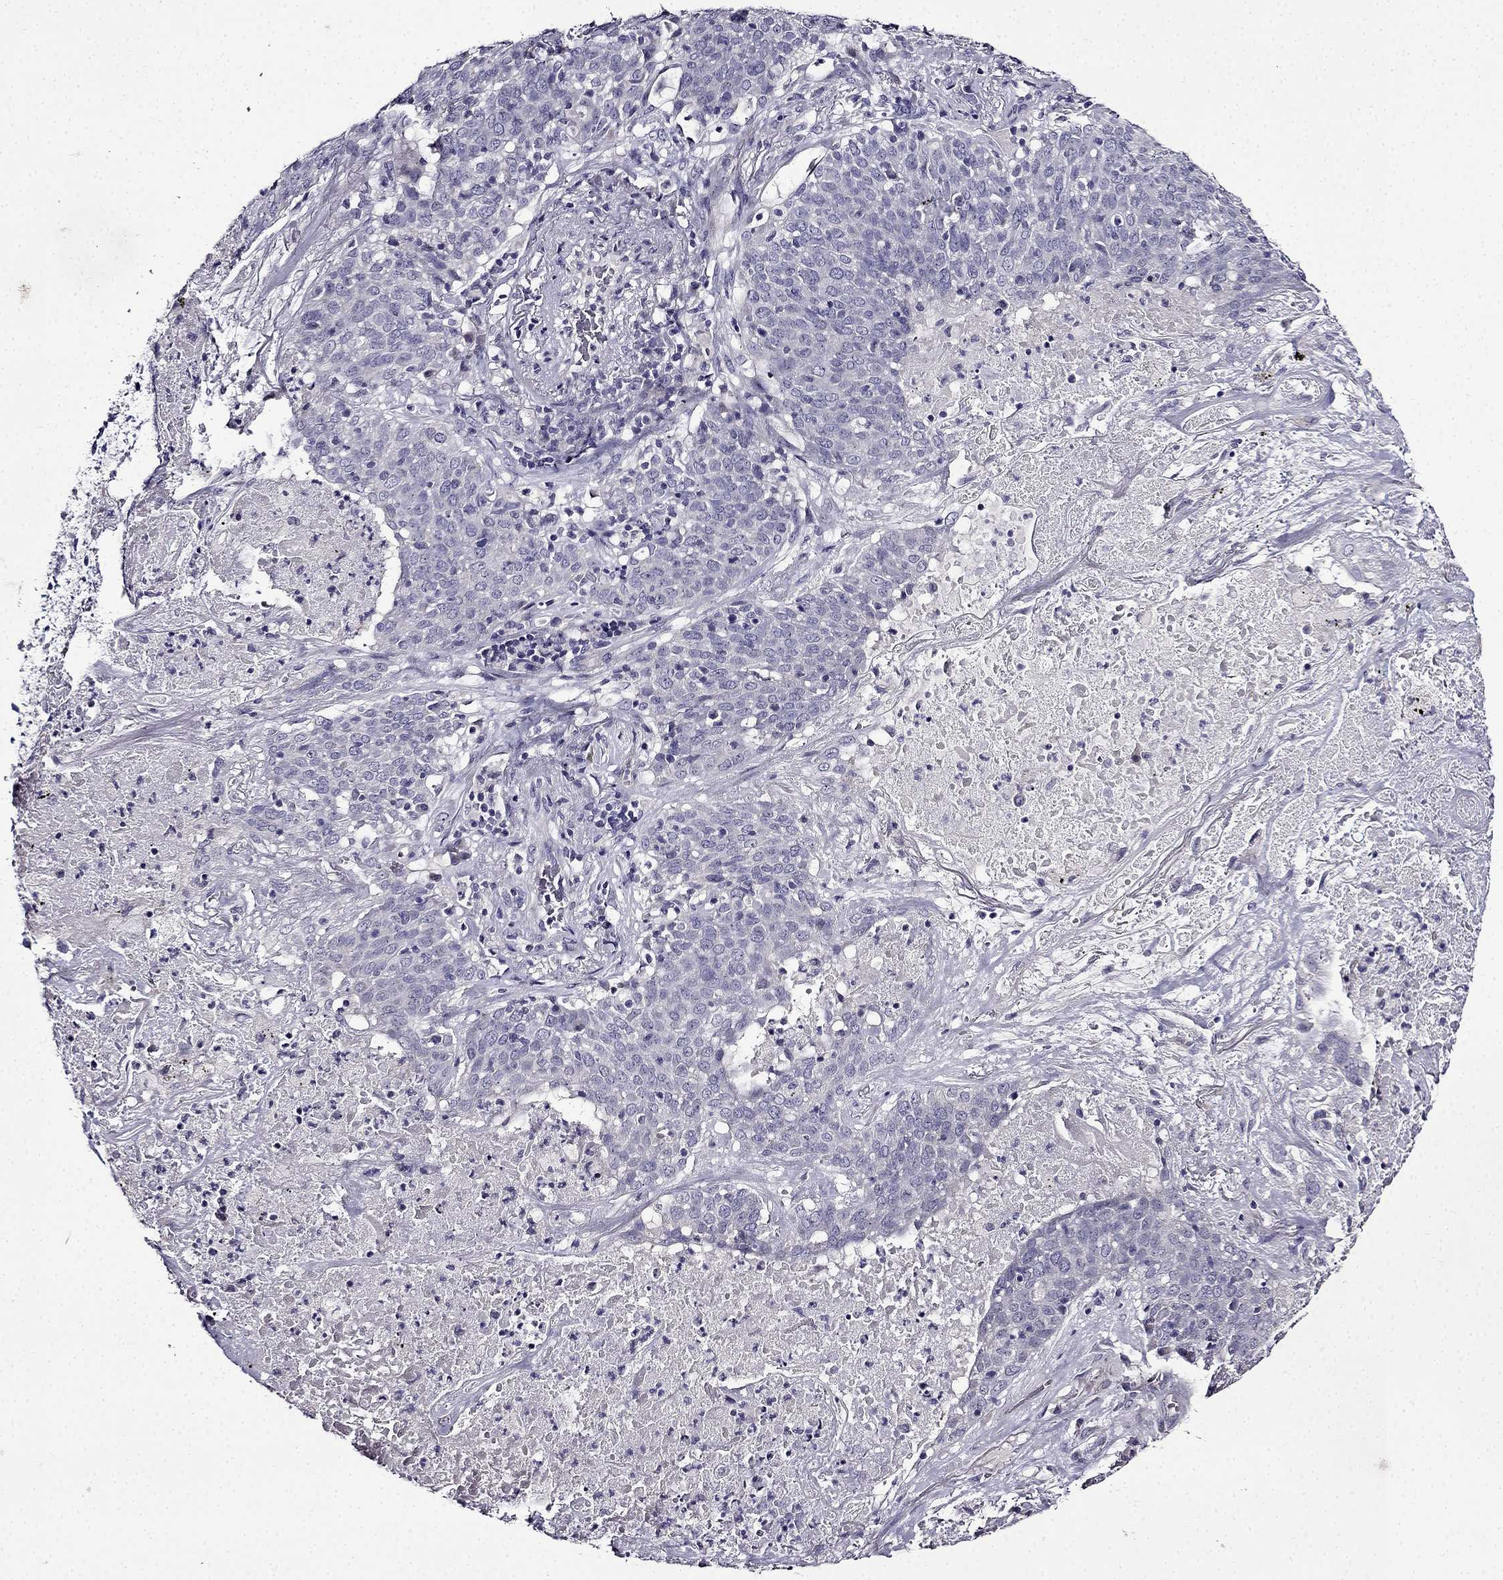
{"staining": {"intensity": "negative", "quantity": "none", "location": "none"}, "tissue": "lung cancer", "cell_type": "Tumor cells", "image_type": "cancer", "snomed": [{"axis": "morphology", "description": "Squamous cell carcinoma, NOS"}, {"axis": "topography", "description": "Lung"}], "caption": "Squamous cell carcinoma (lung) was stained to show a protein in brown. There is no significant positivity in tumor cells. Nuclei are stained in blue.", "gene": "TMEM266", "patient": {"sex": "male", "age": 82}}